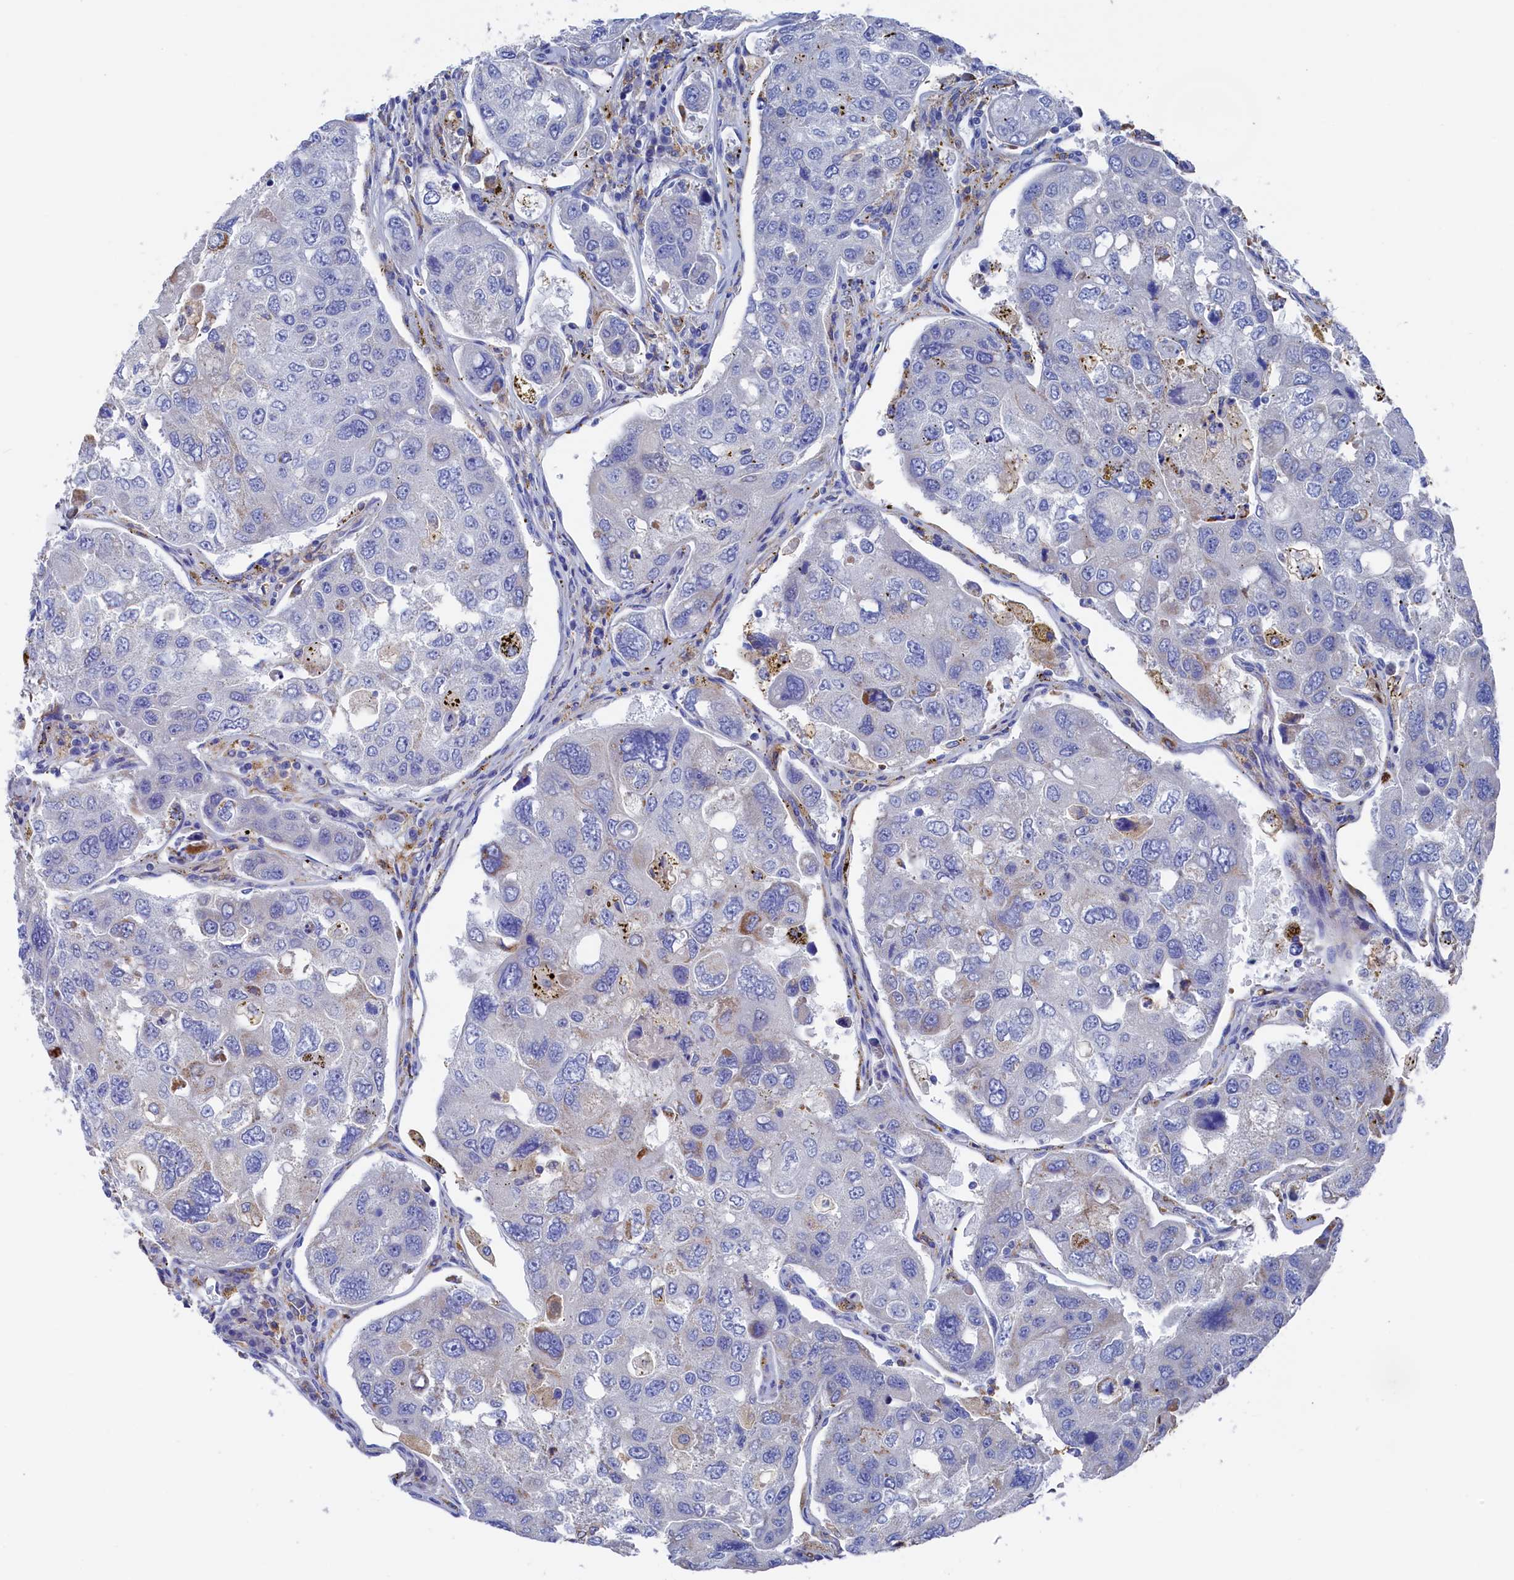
{"staining": {"intensity": "negative", "quantity": "none", "location": "none"}, "tissue": "urothelial cancer", "cell_type": "Tumor cells", "image_type": "cancer", "snomed": [{"axis": "morphology", "description": "Urothelial carcinoma, High grade"}, {"axis": "topography", "description": "Lymph node"}, {"axis": "topography", "description": "Urinary bladder"}], "caption": "This histopathology image is of urothelial cancer stained with immunohistochemistry (IHC) to label a protein in brown with the nuclei are counter-stained blue. There is no positivity in tumor cells.", "gene": "C12orf73", "patient": {"sex": "male", "age": 51}}